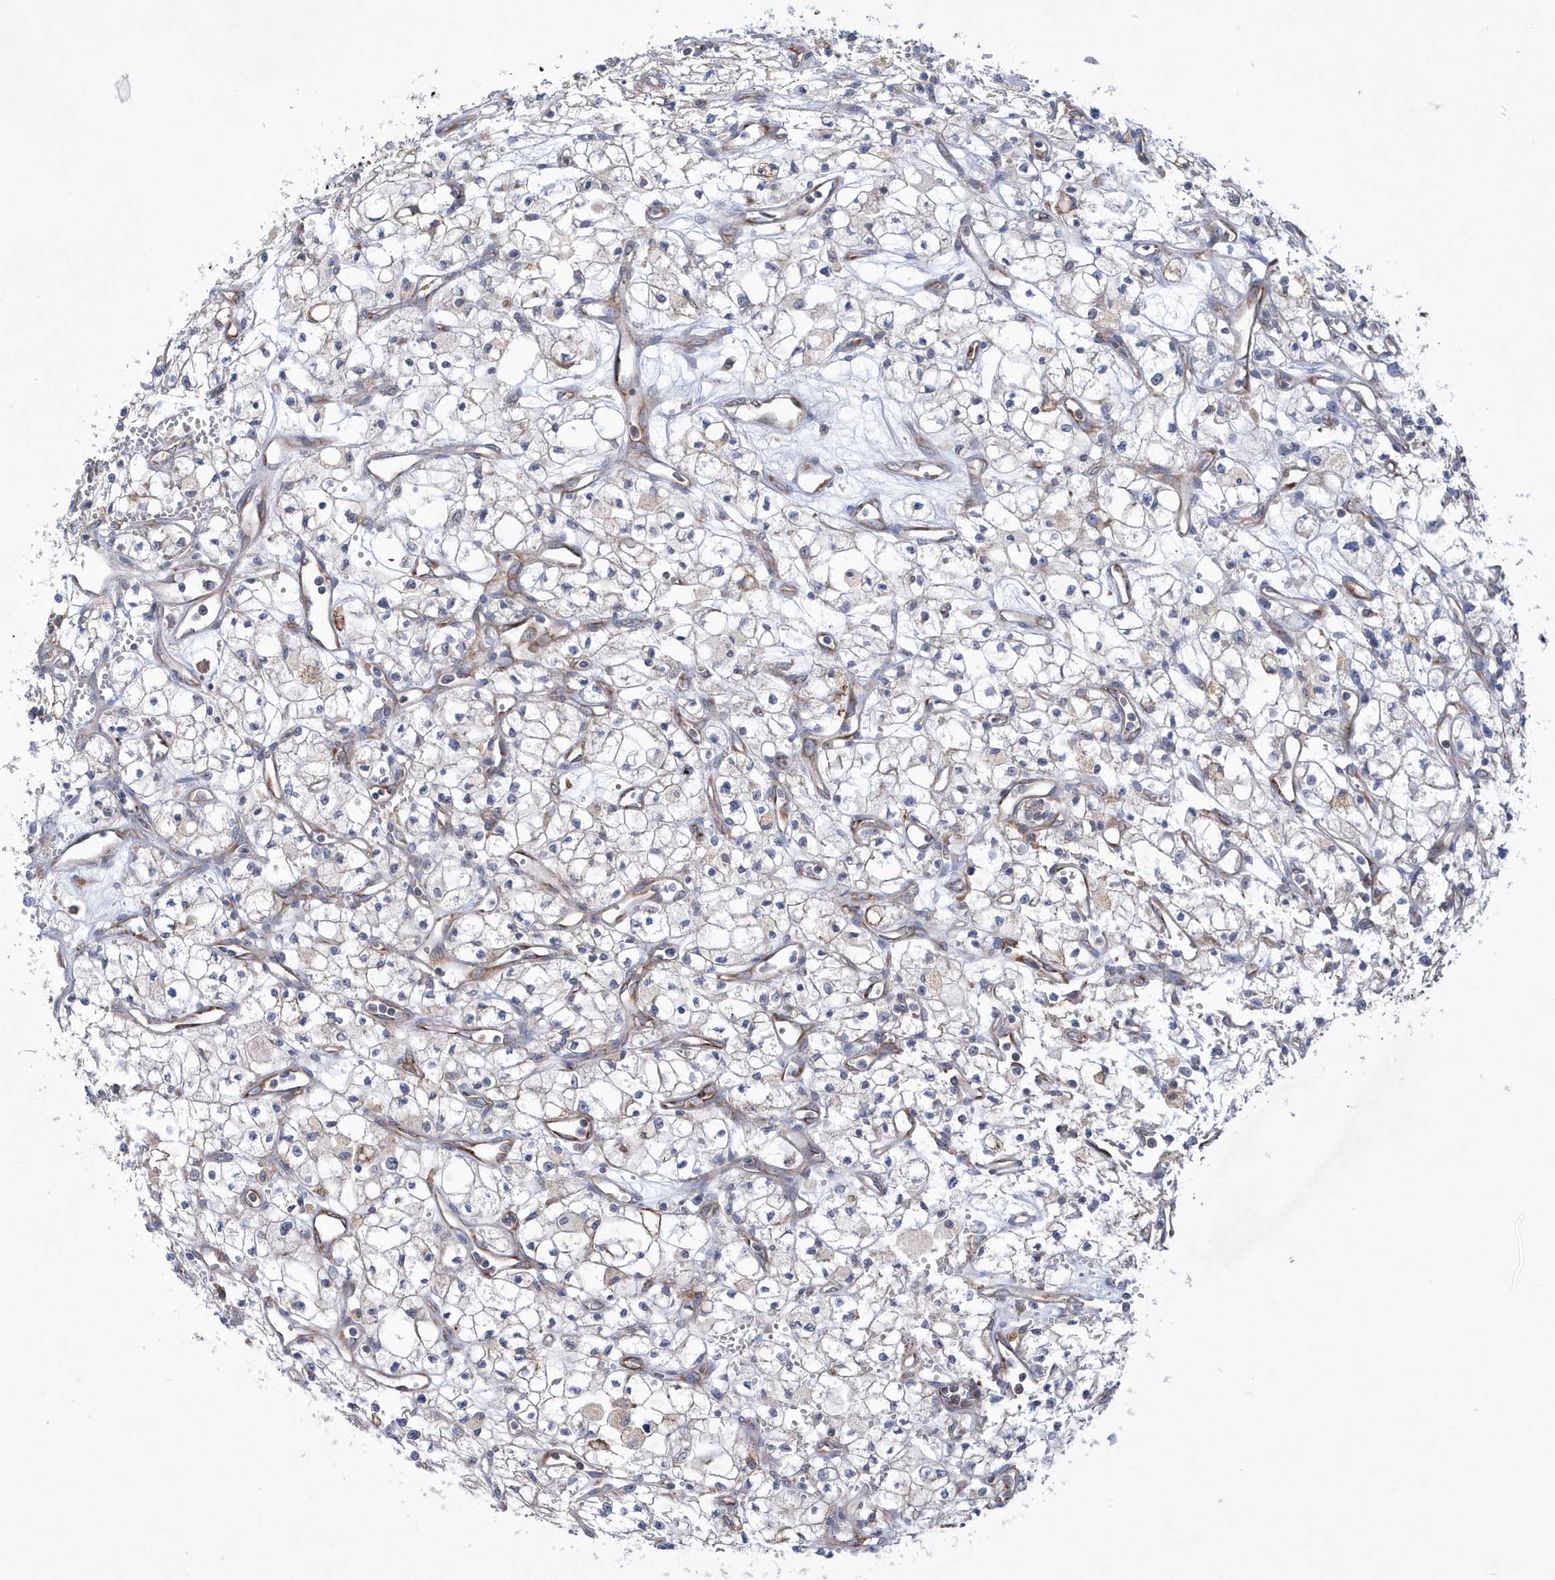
{"staining": {"intensity": "negative", "quantity": "none", "location": "none"}, "tissue": "renal cancer", "cell_type": "Tumor cells", "image_type": "cancer", "snomed": [{"axis": "morphology", "description": "Adenocarcinoma, NOS"}, {"axis": "topography", "description": "Kidney"}], "caption": "This is an immunohistochemistry histopathology image of renal adenocarcinoma. There is no expression in tumor cells.", "gene": "MED31", "patient": {"sex": "male", "age": 59}}